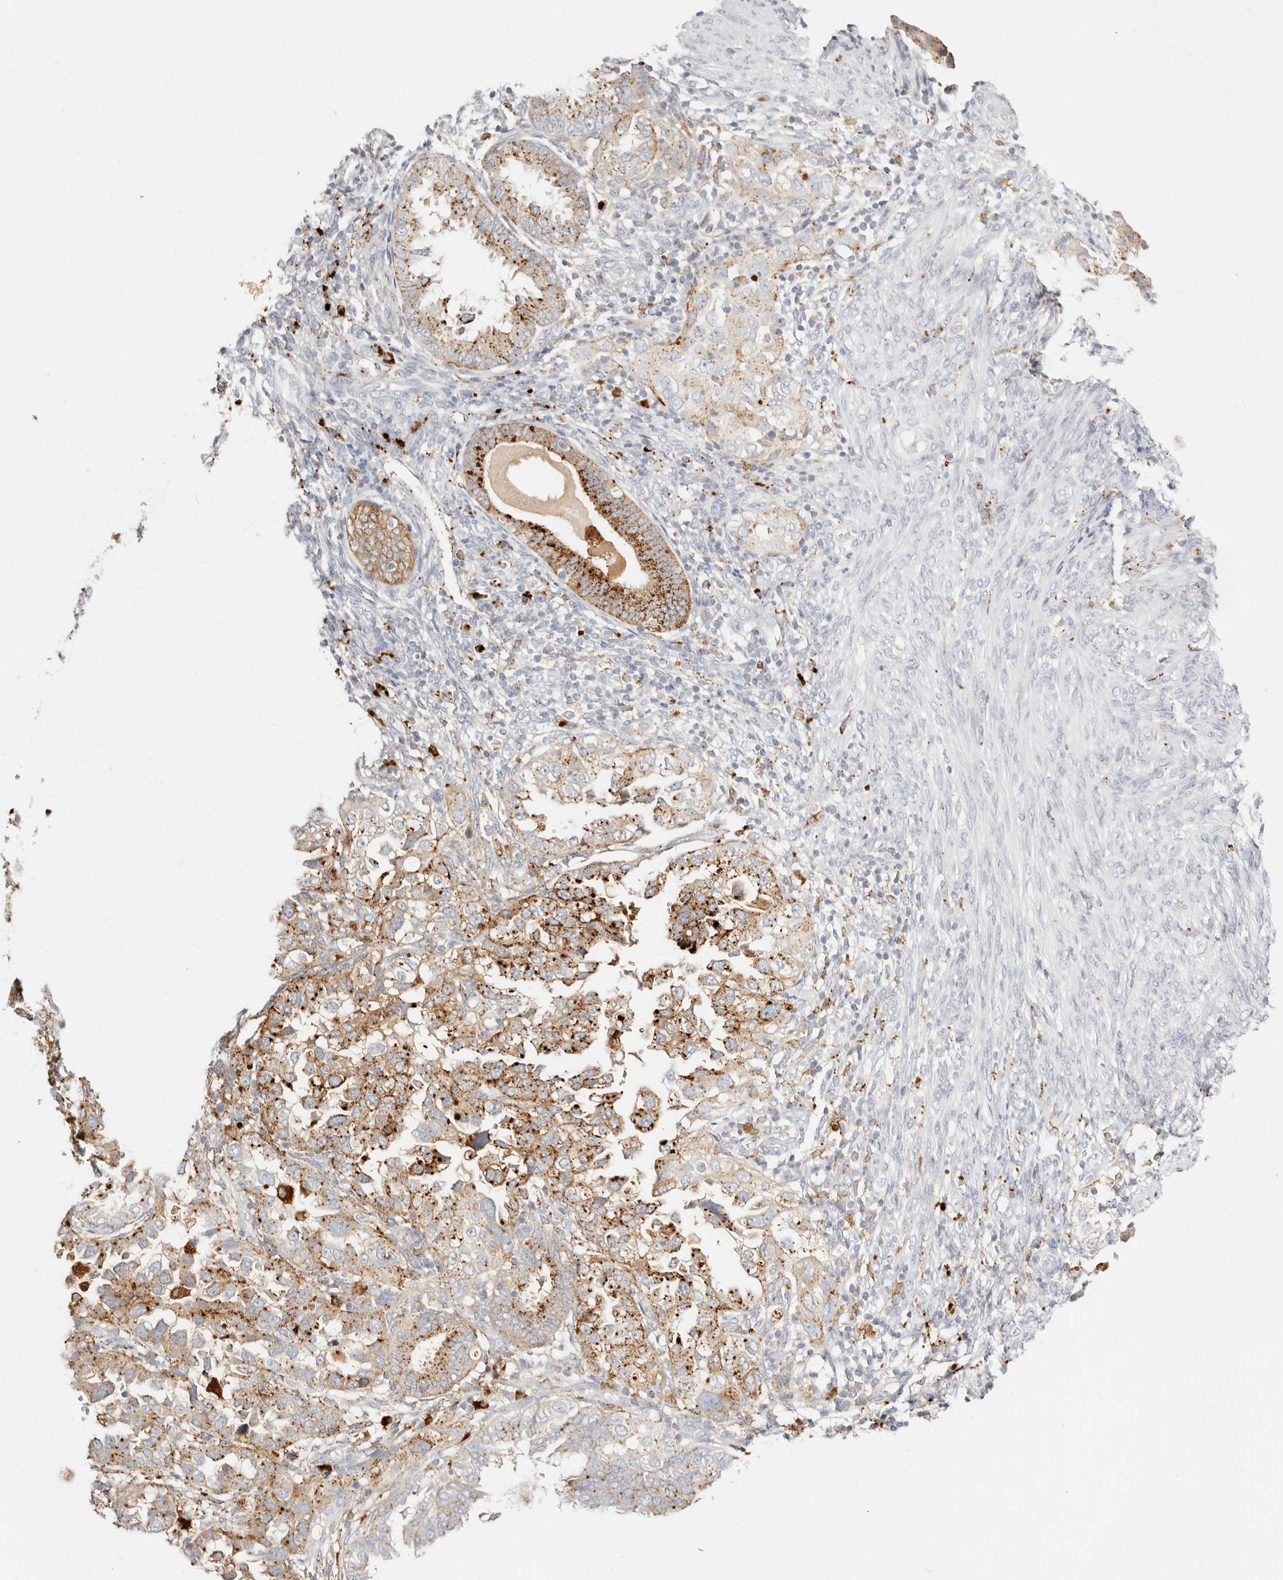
{"staining": {"intensity": "moderate", "quantity": ">75%", "location": "cytoplasmic/membranous"}, "tissue": "endometrial cancer", "cell_type": "Tumor cells", "image_type": "cancer", "snomed": [{"axis": "morphology", "description": "Adenocarcinoma, NOS"}, {"axis": "topography", "description": "Endometrium"}], "caption": "Brown immunohistochemical staining in human endometrial cancer (adenocarcinoma) exhibits moderate cytoplasmic/membranous staining in approximately >75% of tumor cells.", "gene": "RNASET2", "patient": {"sex": "female", "age": 85}}